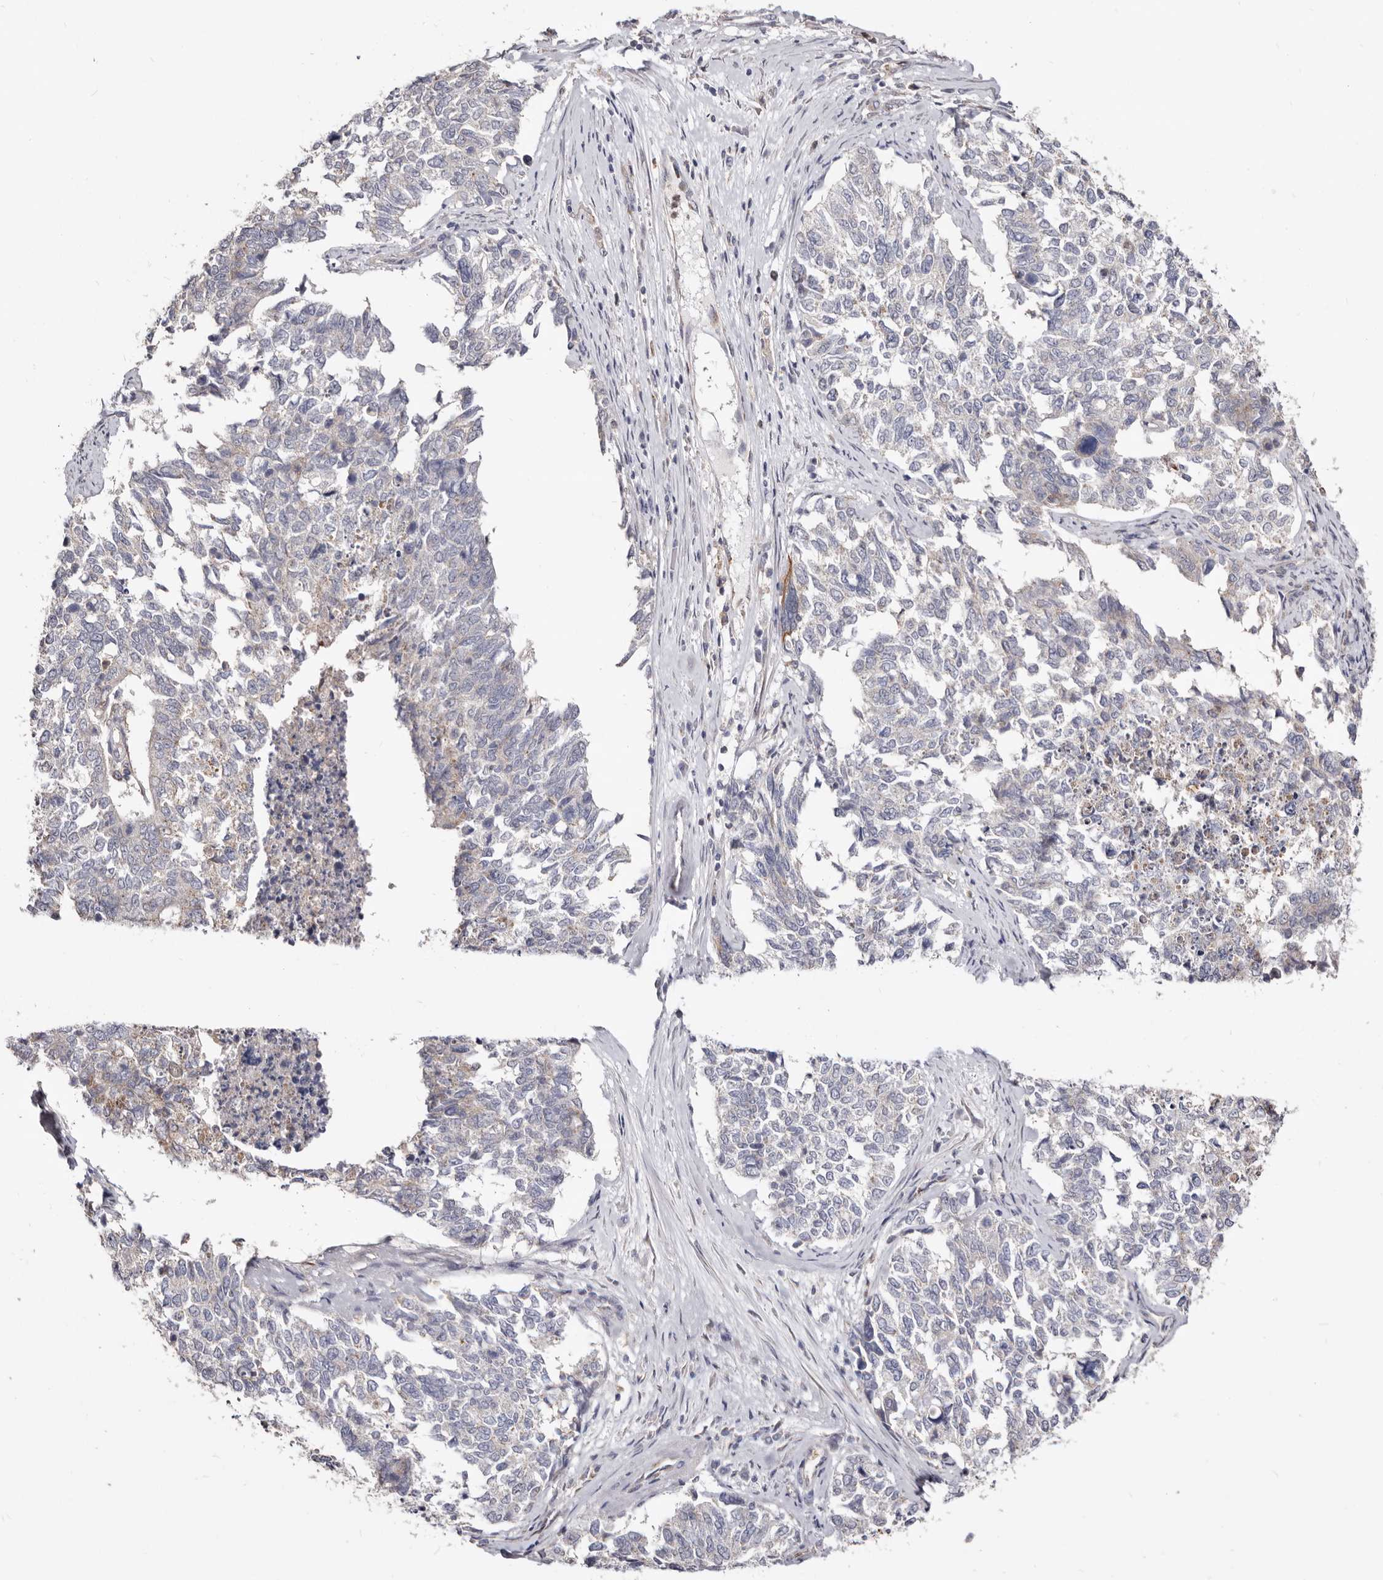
{"staining": {"intensity": "negative", "quantity": "none", "location": "none"}, "tissue": "cervical cancer", "cell_type": "Tumor cells", "image_type": "cancer", "snomed": [{"axis": "morphology", "description": "Squamous cell carcinoma, NOS"}, {"axis": "topography", "description": "Cervix"}], "caption": "Immunohistochemistry micrograph of neoplastic tissue: human cervical cancer stained with DAB (3,3'-diaminobenzidine) exhibits no significant protein positivity in tumor cells.", "gene": "LRRC25", "patient": {"sex": "female", "age": 63}}